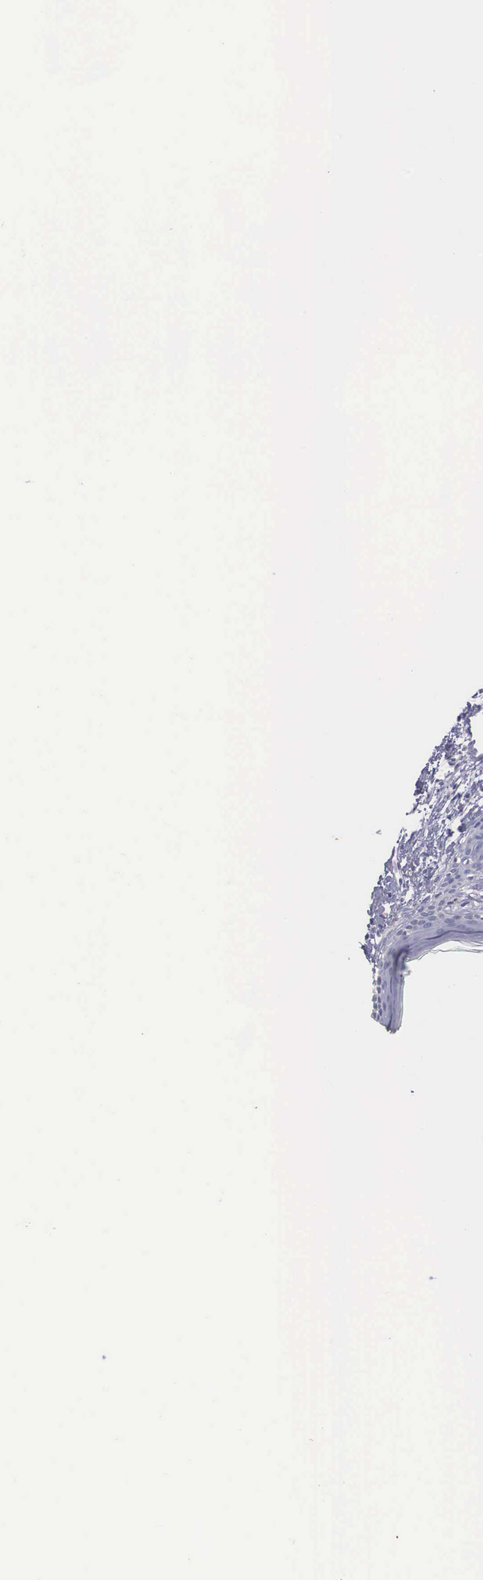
{"staining": {"intensity": "negative", "quantity": "none", "location": "none"}, "tissue": "skin cancer", "cell_type": "Tumor cells", "image_type": "cancer", "snomed": [{"axis": "morphology", "description": "Basal cell carcinoma"}, {"axis": "topography", "description": "Skin"}], "caption": "Human skin basal cell carcinoma stained for a protein using immunohistochemistry demonstrates no staining in tumor cells.", "gene": "REPS2", "patient": {"sex": "female", "age": 81}}